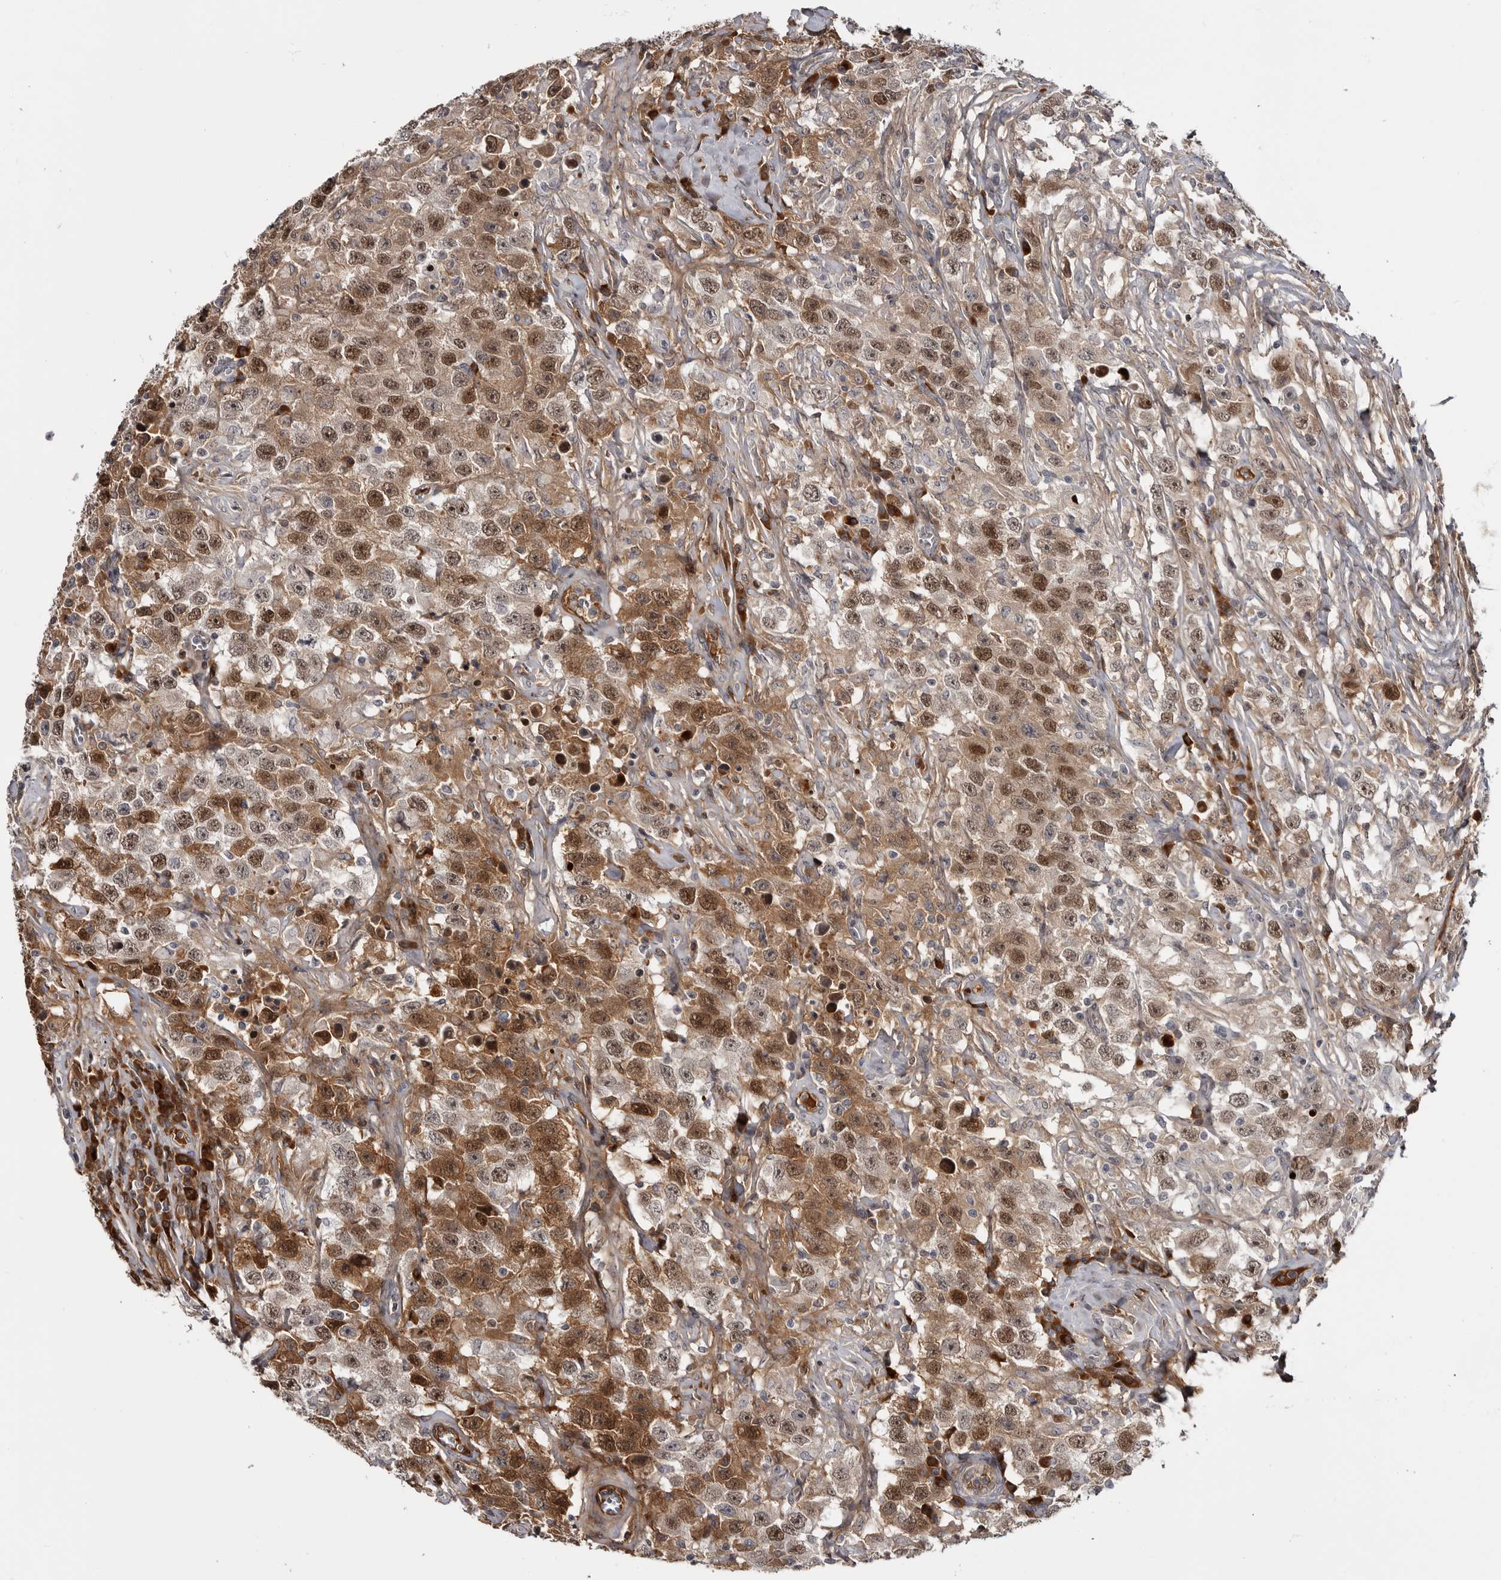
{"staining": {"intensity": "moderate", "quantity": ">75%", "location": "cytoplasmic/membranous,nuclear"}, "tissue": "testis cancer", "cell_type": "Tumor cells", "image_type": "cancer", "snomed": [{"axis": "morphology", "description": "Seminoma, NOS"}, {"axis": "topography", "description": "Testis"}], "caption": "A brown stain labels moderate cytoplasmic/membranous and nuclear staining of a protein in seminoma (testis) tumor cells.", "gene": "ZNF277", "patient": {"sex": "male", "age": 41}}